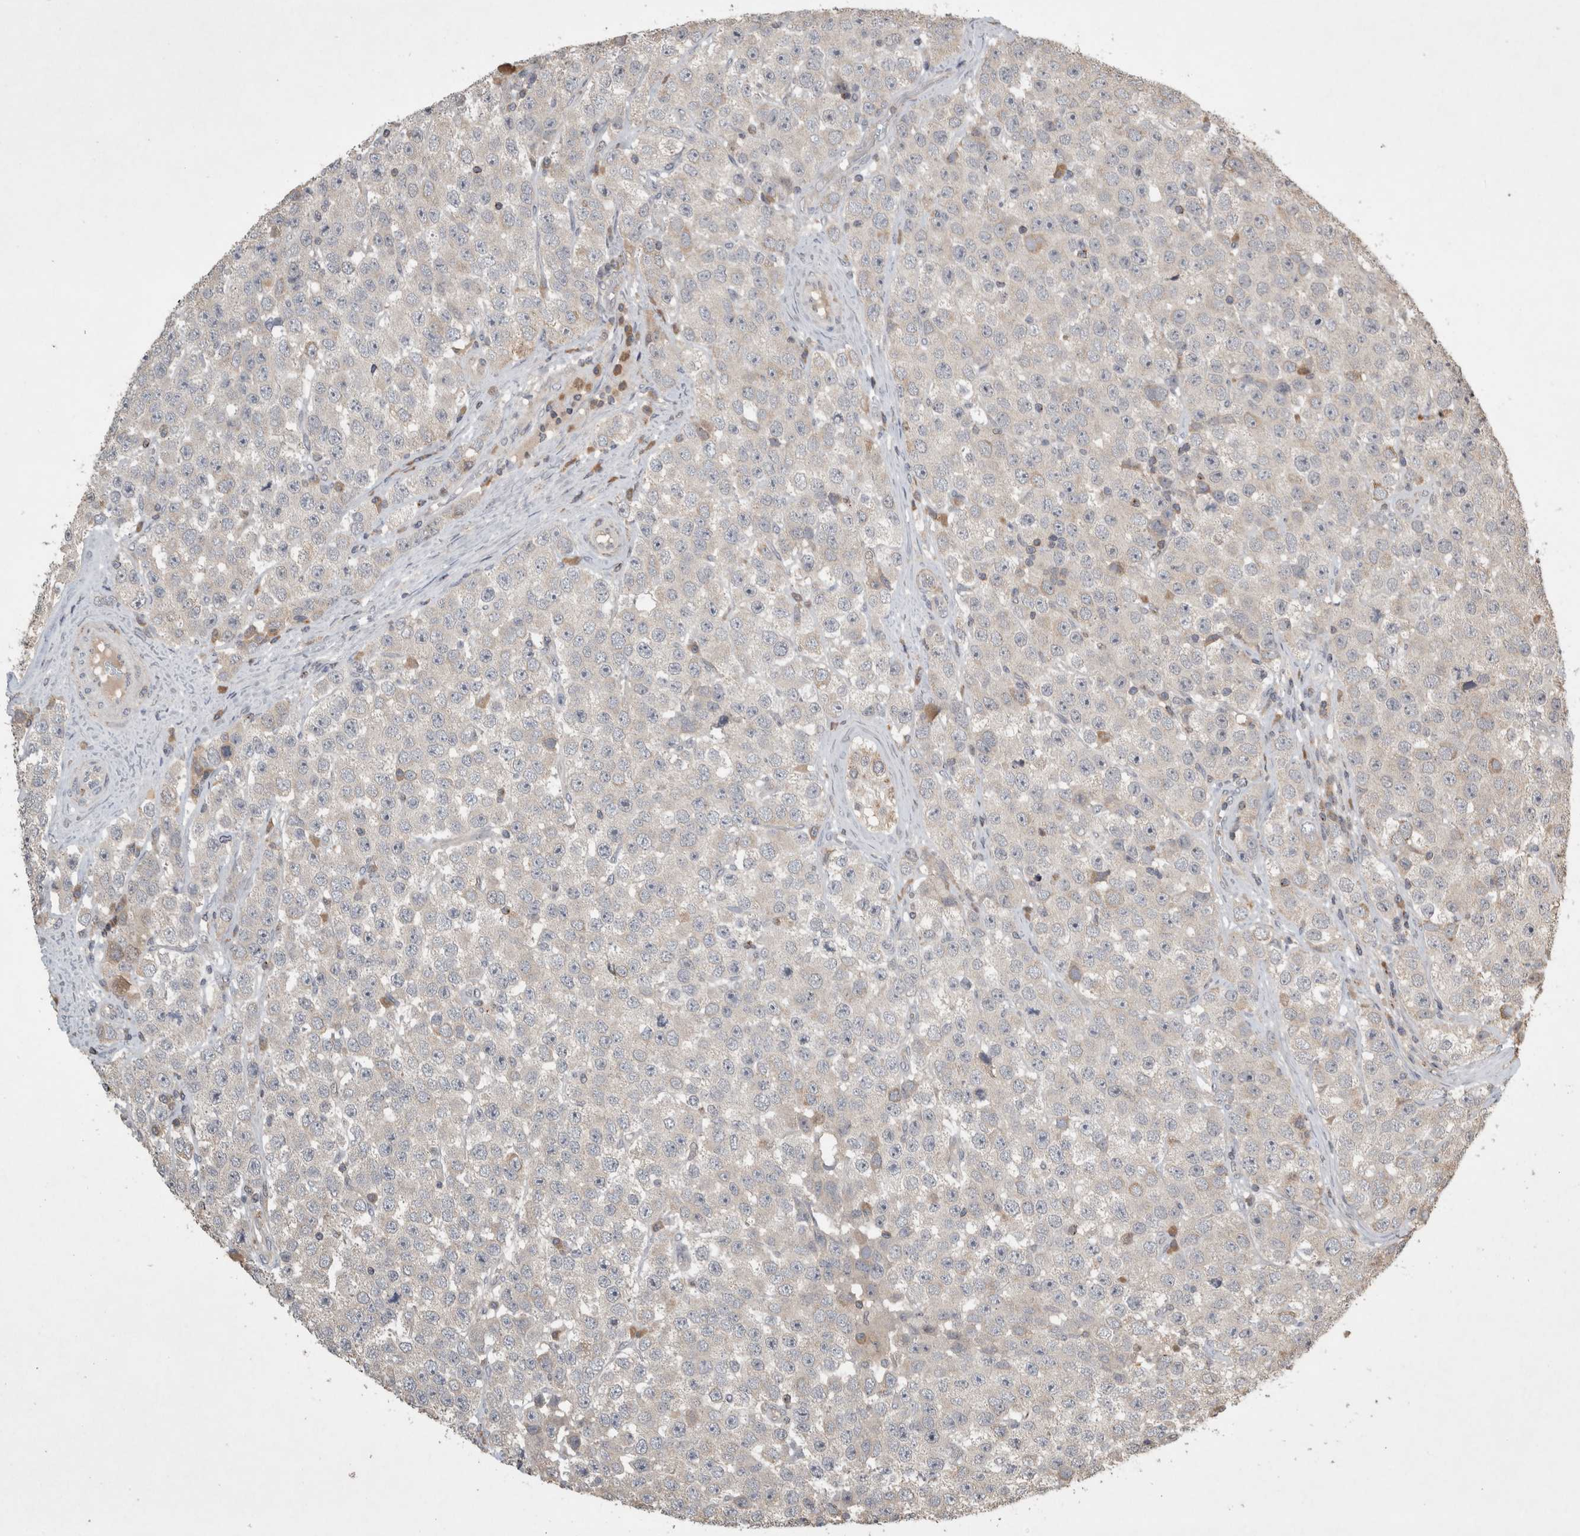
{"staining": {"intensity": "negative", "quantity": "none", "location": "none"}, "tissue": "testis cancer", "cell_type": "Tumor cells", "image_type": "cancer", "snomed": [{"axis": "morphology", "description": "Seminoma, NOS"}, {"axis": "morphology", "description": "Carcinoma, Embryonal, NOS"}, {"axis": "topography", "description": "Testis"}], "caption": "Human testis cancer stained for a protein using IHC demonstrates no positivity in tumor cells.", "gene": "SERAC1", "patient": {"sex": "male", "age": 28}}